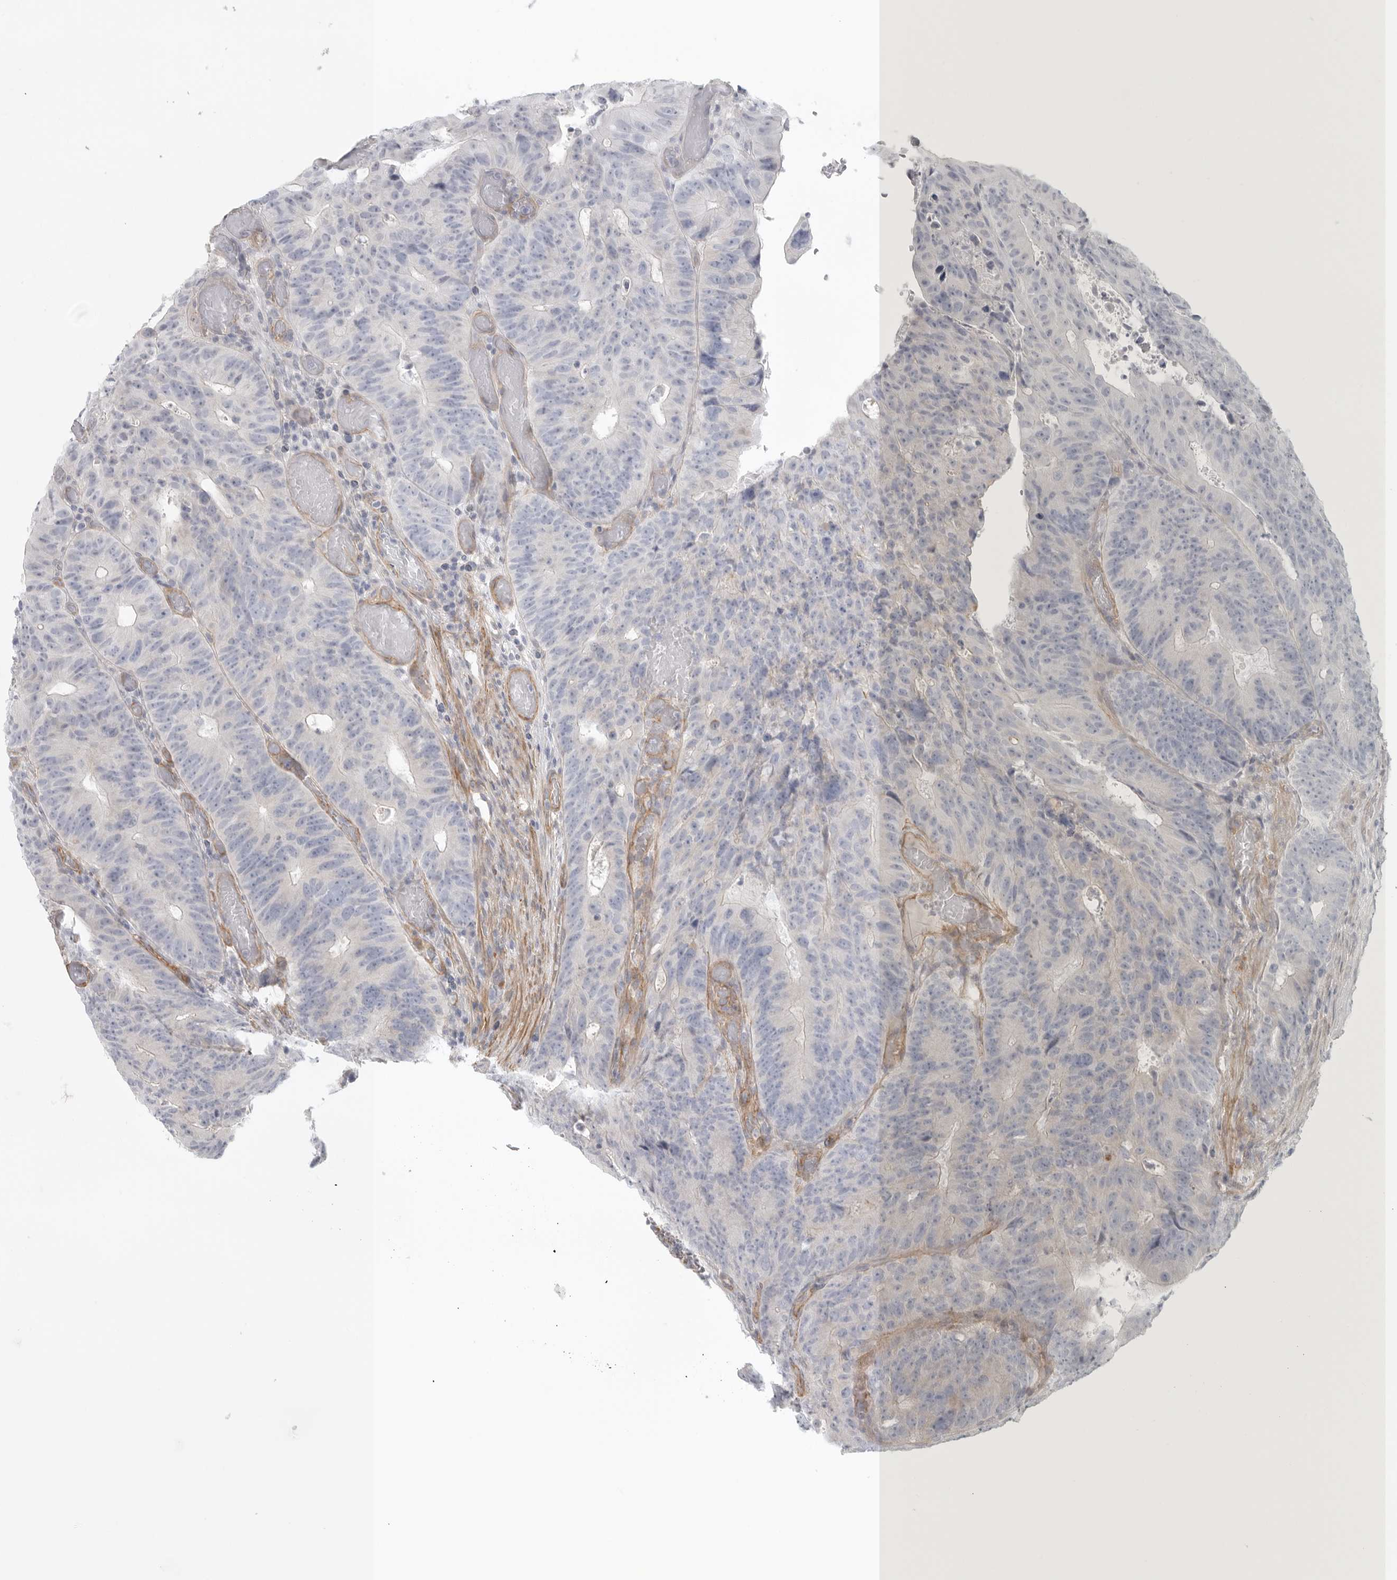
{"staining": {"intensity": "negative", "quantity": "none", "location": "none"}, "tissue": "colorectal cancer", "cell_type": "Tumor cells", "image_type": "cancer", "snomed": [{"axis": "morphology", "description": "Adenocarcinoma, NOS"}, {"axis": "topography", "description": "Colon"}], "caption": "DAB immunohistochemical staining of adenocarcinoma (colorectal) exhibits no significant staining in tumor cells.", "gene": "LONRF1", "patient": {"sex": "male", "age": 87}}